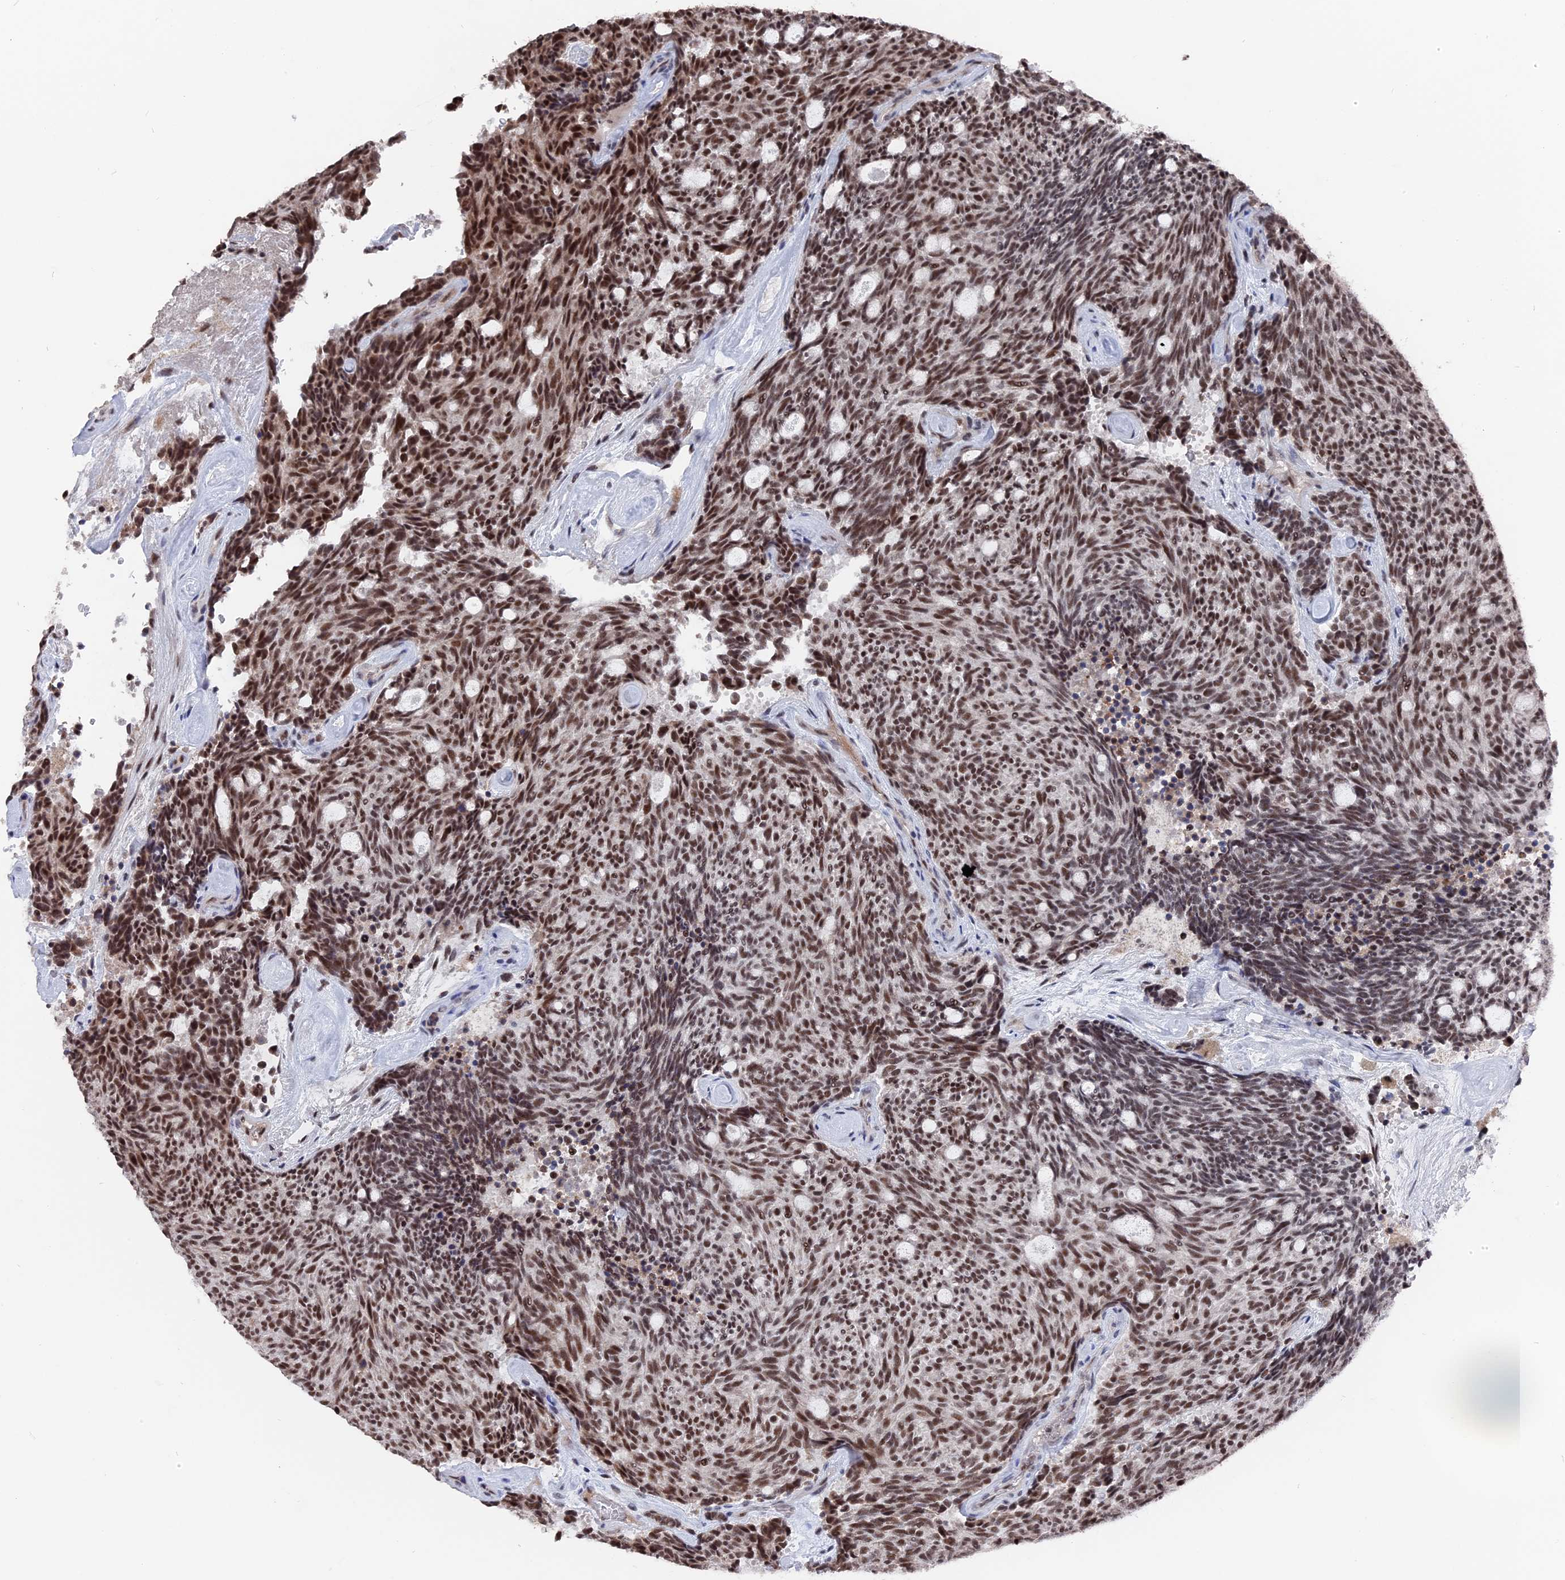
{"staining": {"intensity": "moderate", "quantity": ">75%", "location": "nuclear"}, "tissue": "carcinoid", "cell_type": "Tumor cells", "image_type": "cancer", "snomed": [{"axis": "morphology", "description": "Carcinoid, malignant, NOS"}, {"axis": "topography", "description": "Pancreas"}], "caption": "Carcinoid (malignant) stained with a brown dye exhibits moderate nuclear positive positivity in about >75% of tumor cells.", "gene": "SF3A2", "patient": {"sex": "female", "age": 54}}